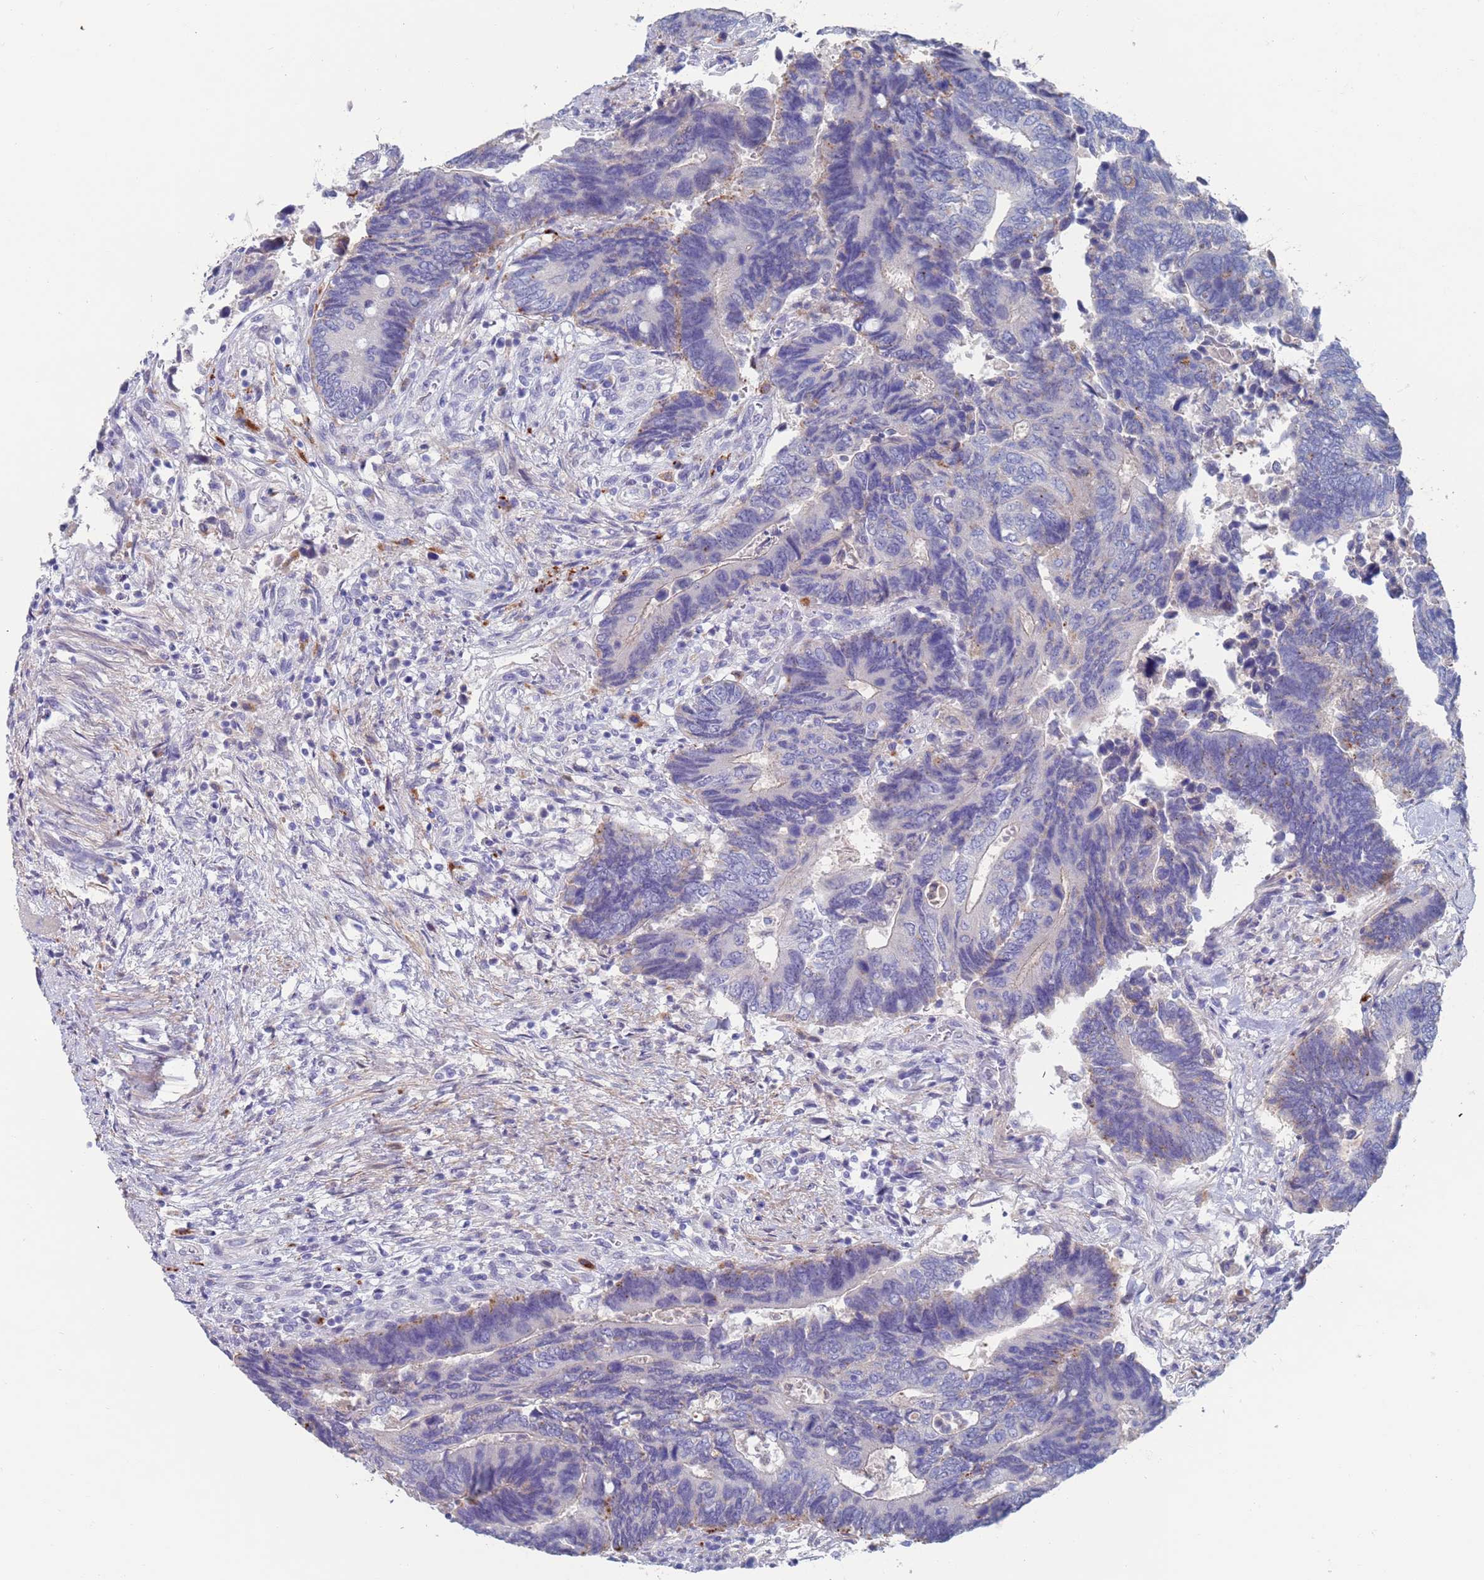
{"staining": {"intensity": "negative", "quantity": "none", "location": "none"}, "tissue": "colorectal cancer", "cell_type": "Tumor cells", "image_type": "cancer", "snomed": [{"axis": "morphology", "description": "Adenocarcinoma, NOS"}, {"axis": "topography", "description": "Colon"}], "caption": "Human colorectal cancer stained for a protein using immunohistochemistry shows no staining in tumor cells.", "gene": "FUCA1", "patient": {"sex": "male", "age": 87}}